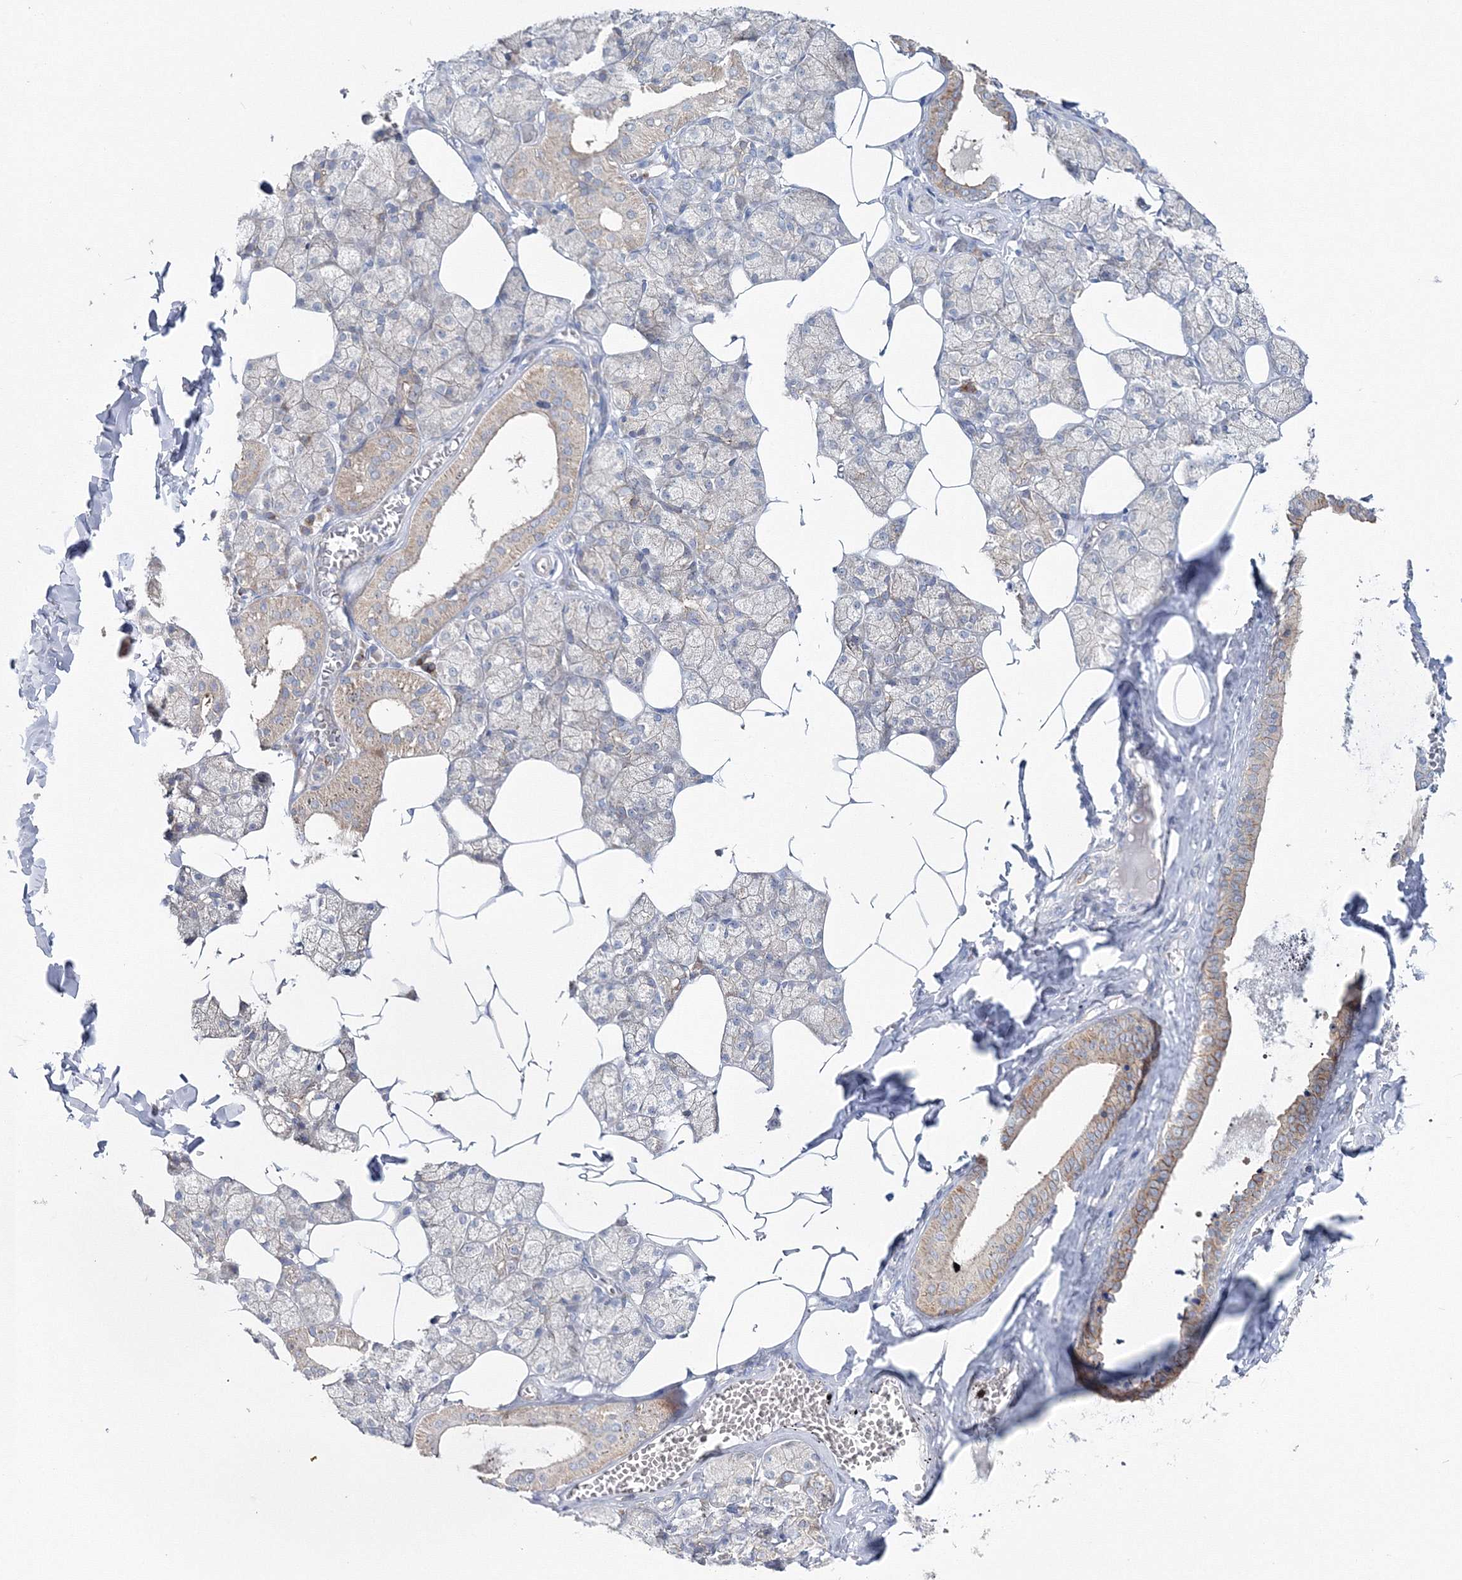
{"staining": {"intensity": "moderate", "quantity": "25%-75%", "location": "cytoplasmic/membranous"}, "tissue": "salivary gland", "cell_type": "Glandular cells", "image_type": "normal", "snomed": [{"axis": "morphology", "description": "Normal tissue, NOS"}, {"axis": "topography", "description": "Salivary gland"}], "caption": "A brown stain labels moderate cytoplasmic/membranous positivity of a protein in glandular cells of unremarkable salivary gland.", "gene": "GGA2", "patient": {"sex": "male", "age": 62}}